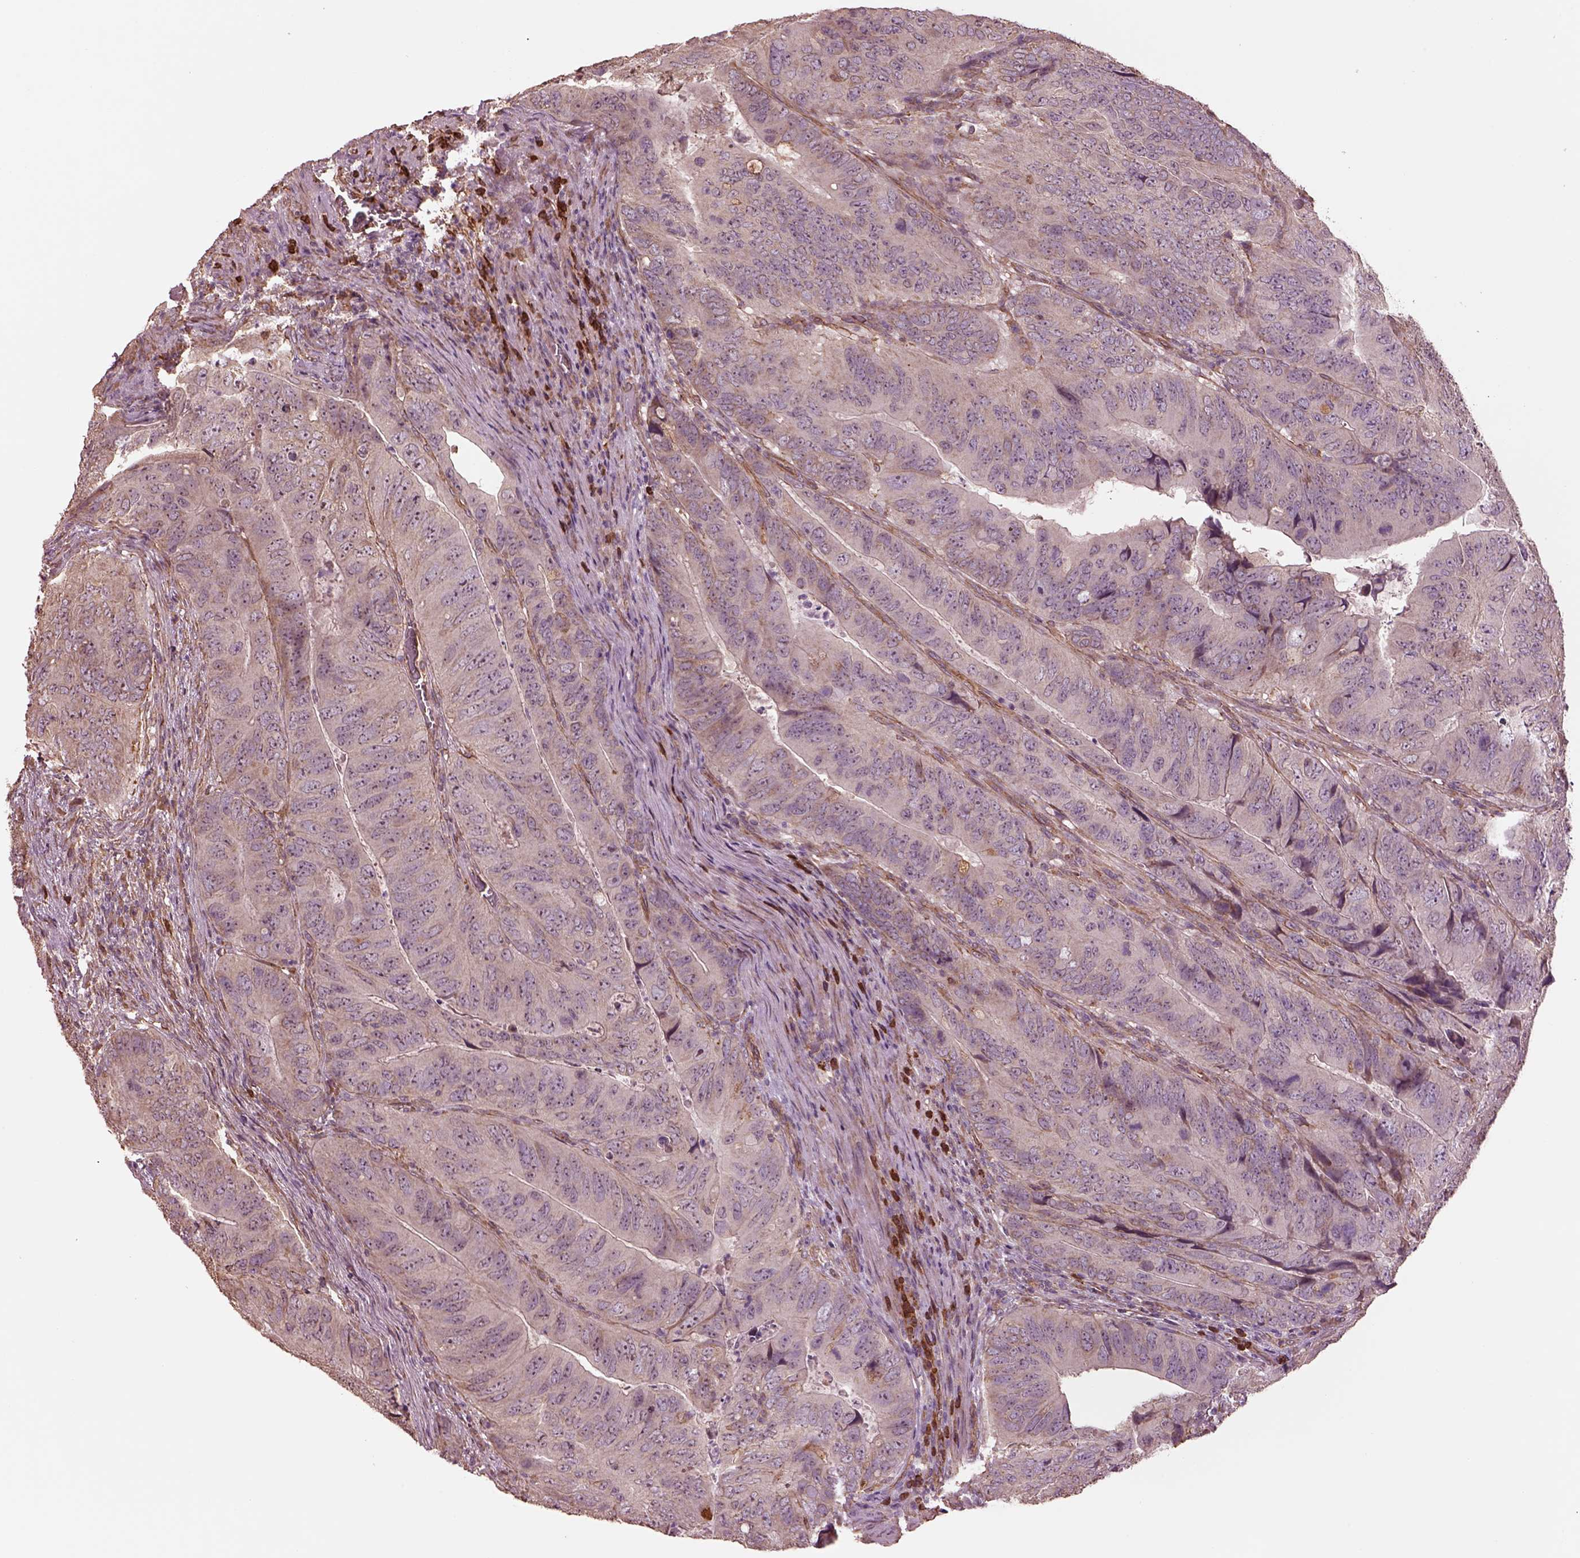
{"staining": {"intensity": "negative", "quantity": "none", "location": "none"}, "tissue": "colorectal cancer", "cell_type": "Tumor cells", "image_type": "cancer", "snomed": [{"axis": "morphology", "description": "Adenocarcinoma, NOS"}, {"axis": "topography", "description": "Colon"}], "caption": "Immunohistochemistry (IHC) micrograph of colorectal cancer stained for a protein (brown), which reveals no expression in tumor cells.", "gene": "HTR1B", "patient": {"sex": "male", "age": 79}}